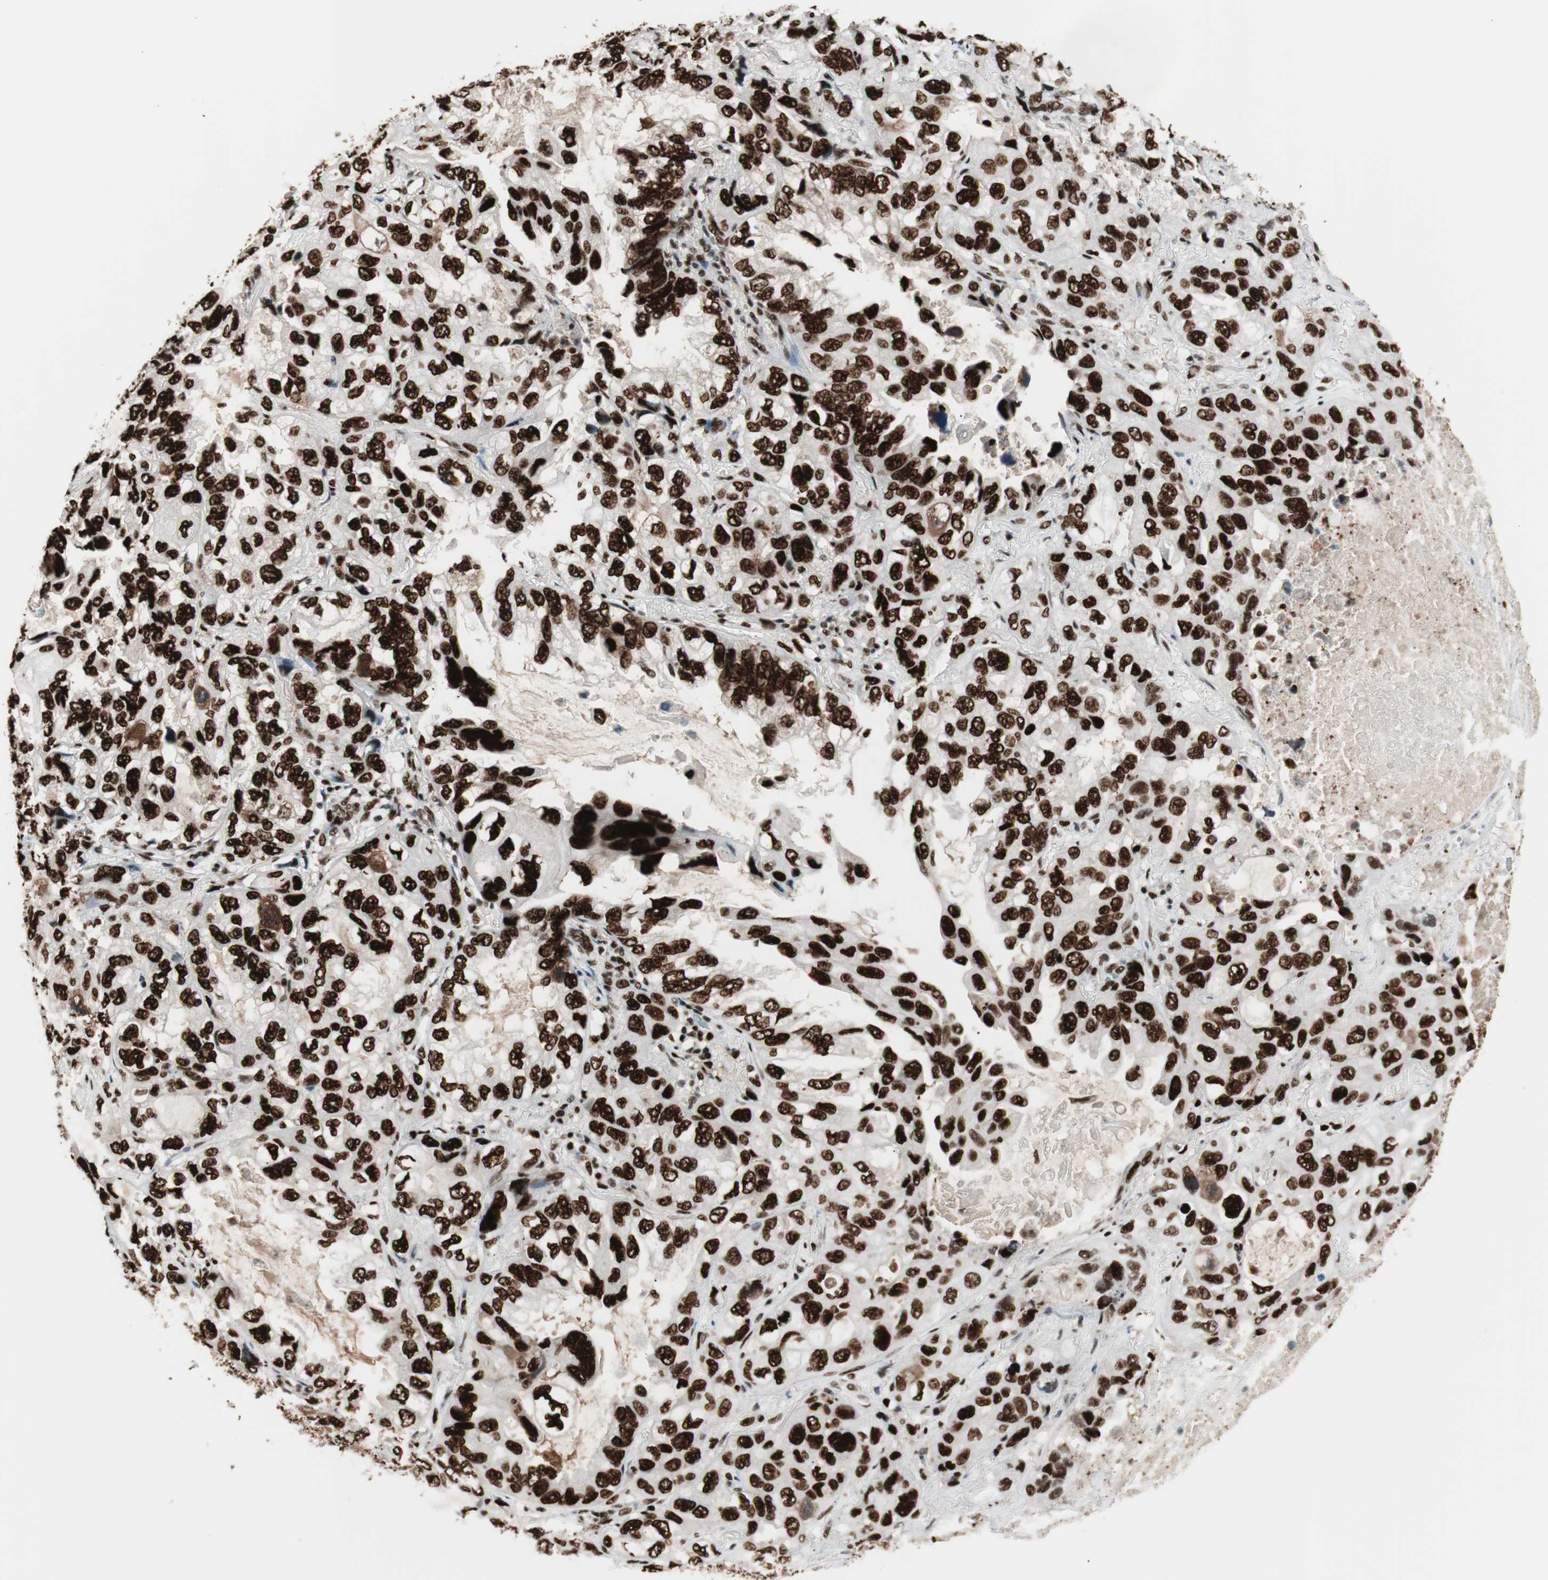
{"staining": {"intensity": "strong", "quantity": ">75%", "location": "nuclear"}, "tissue": "lung cancer", "cell_type": "Tumor cells", "image_type": "cancer", "snomed": [{"axis": "morphology", "description": "Squamous cell carcinoma, NOS"}, {"axis": "topography", "description": "Lung"}], "caption": "Immunohistochemical staining of human lung cancer (squamous cell carcinoma) exhibits high levels of strong nuclear expression in approximately >75% of tumor cells.", "gene": "PSME3", "patient": {"sex": "female", "age": 73}}